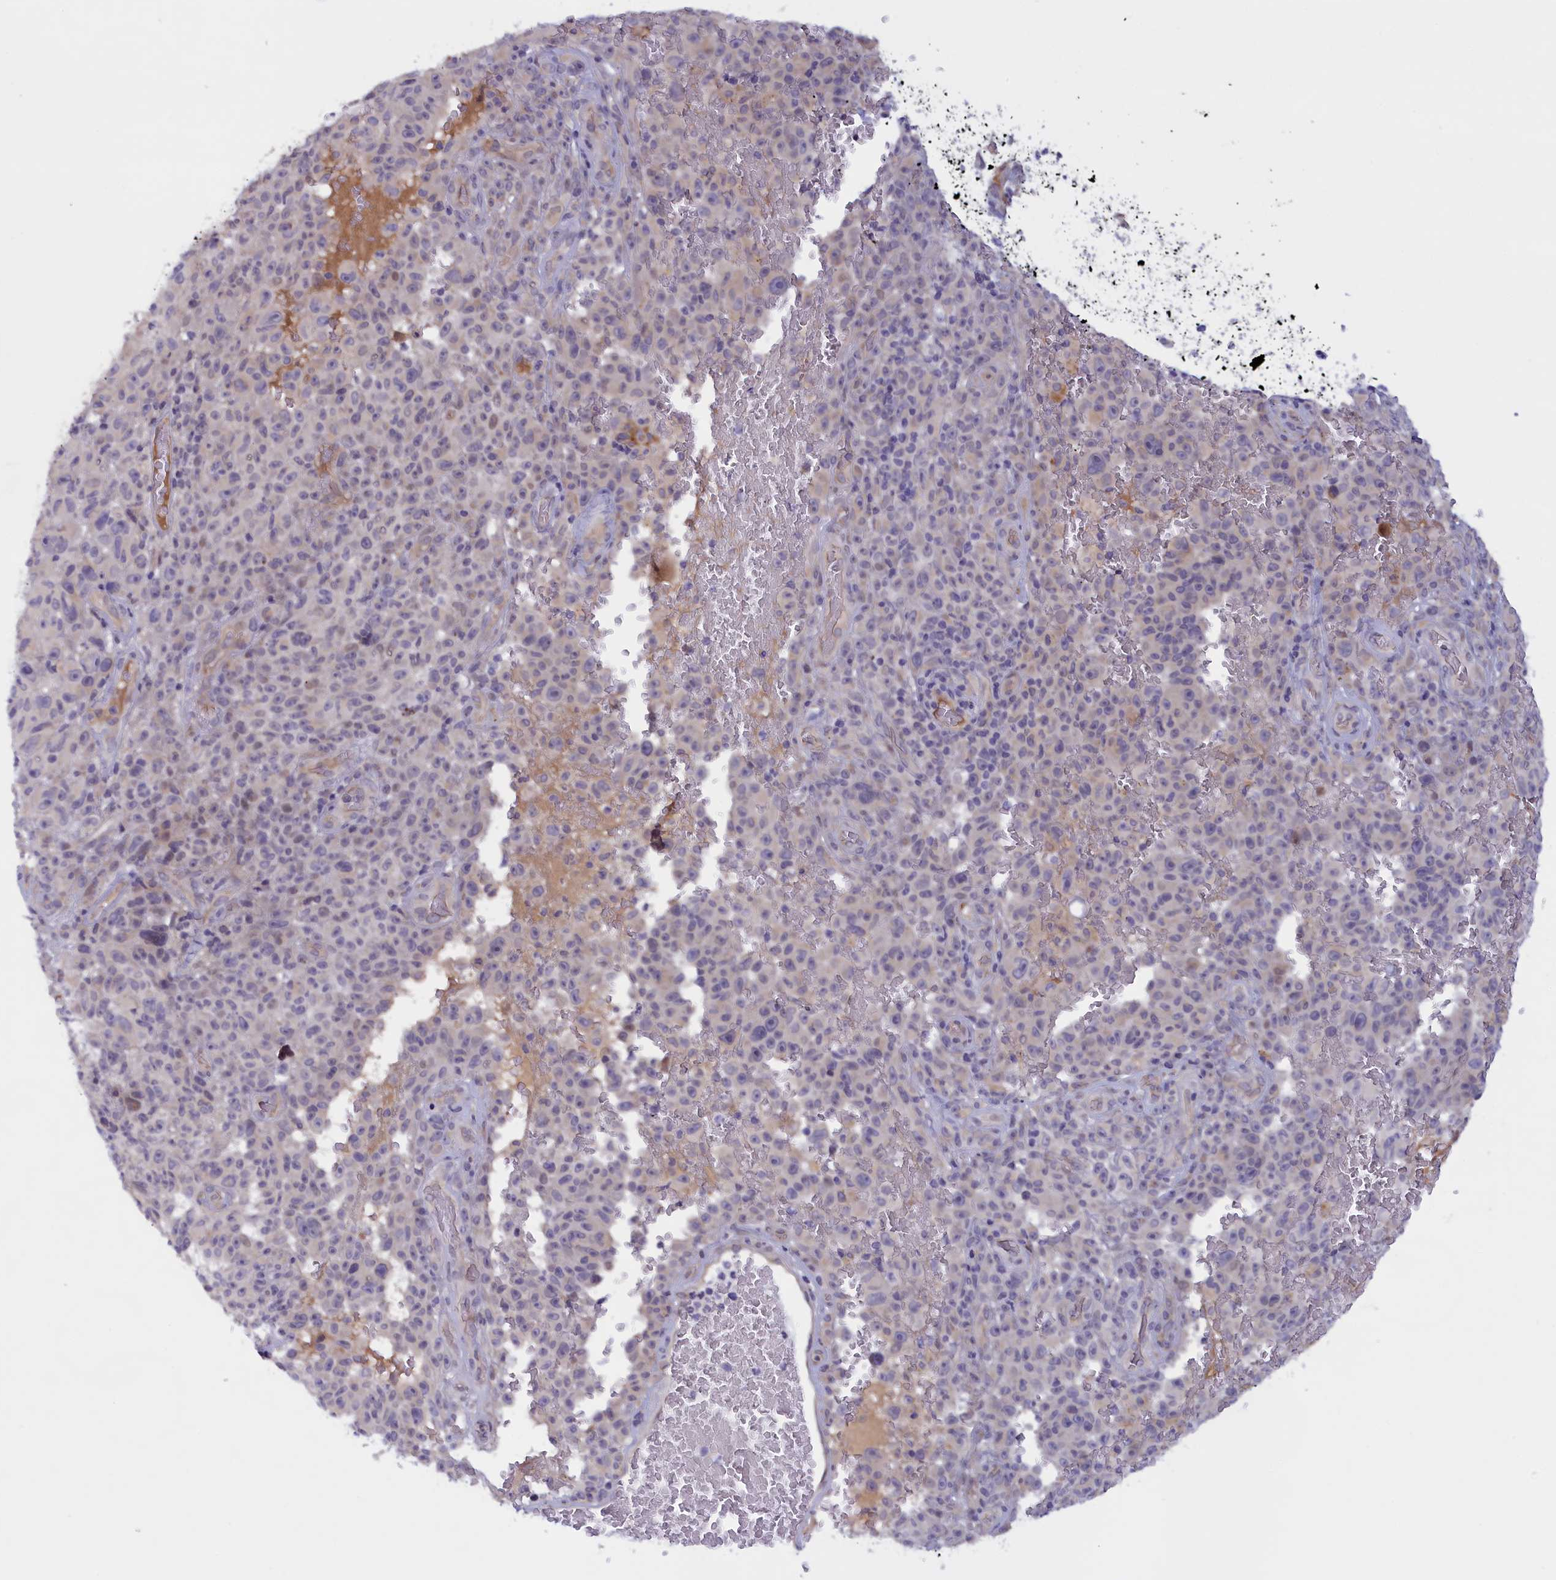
{"staining": {"intensity": "negative", "quantity": "none", "location": "none"}, "tissue": "melanoma", "cell_type": "Tumor cells", "image_type": "cancer", "snomed": [{"axis": "morphology", "description": "Malignant melanoma, NOS"}, {"axis": "topography", "description": "Skin"}], "caption": "DAB immunohistochemical staining of melanoma demonstrates no significant expression in tumor cells.", "gene": "IGFALS", "patient": {"sex": "female", "age": 82}}